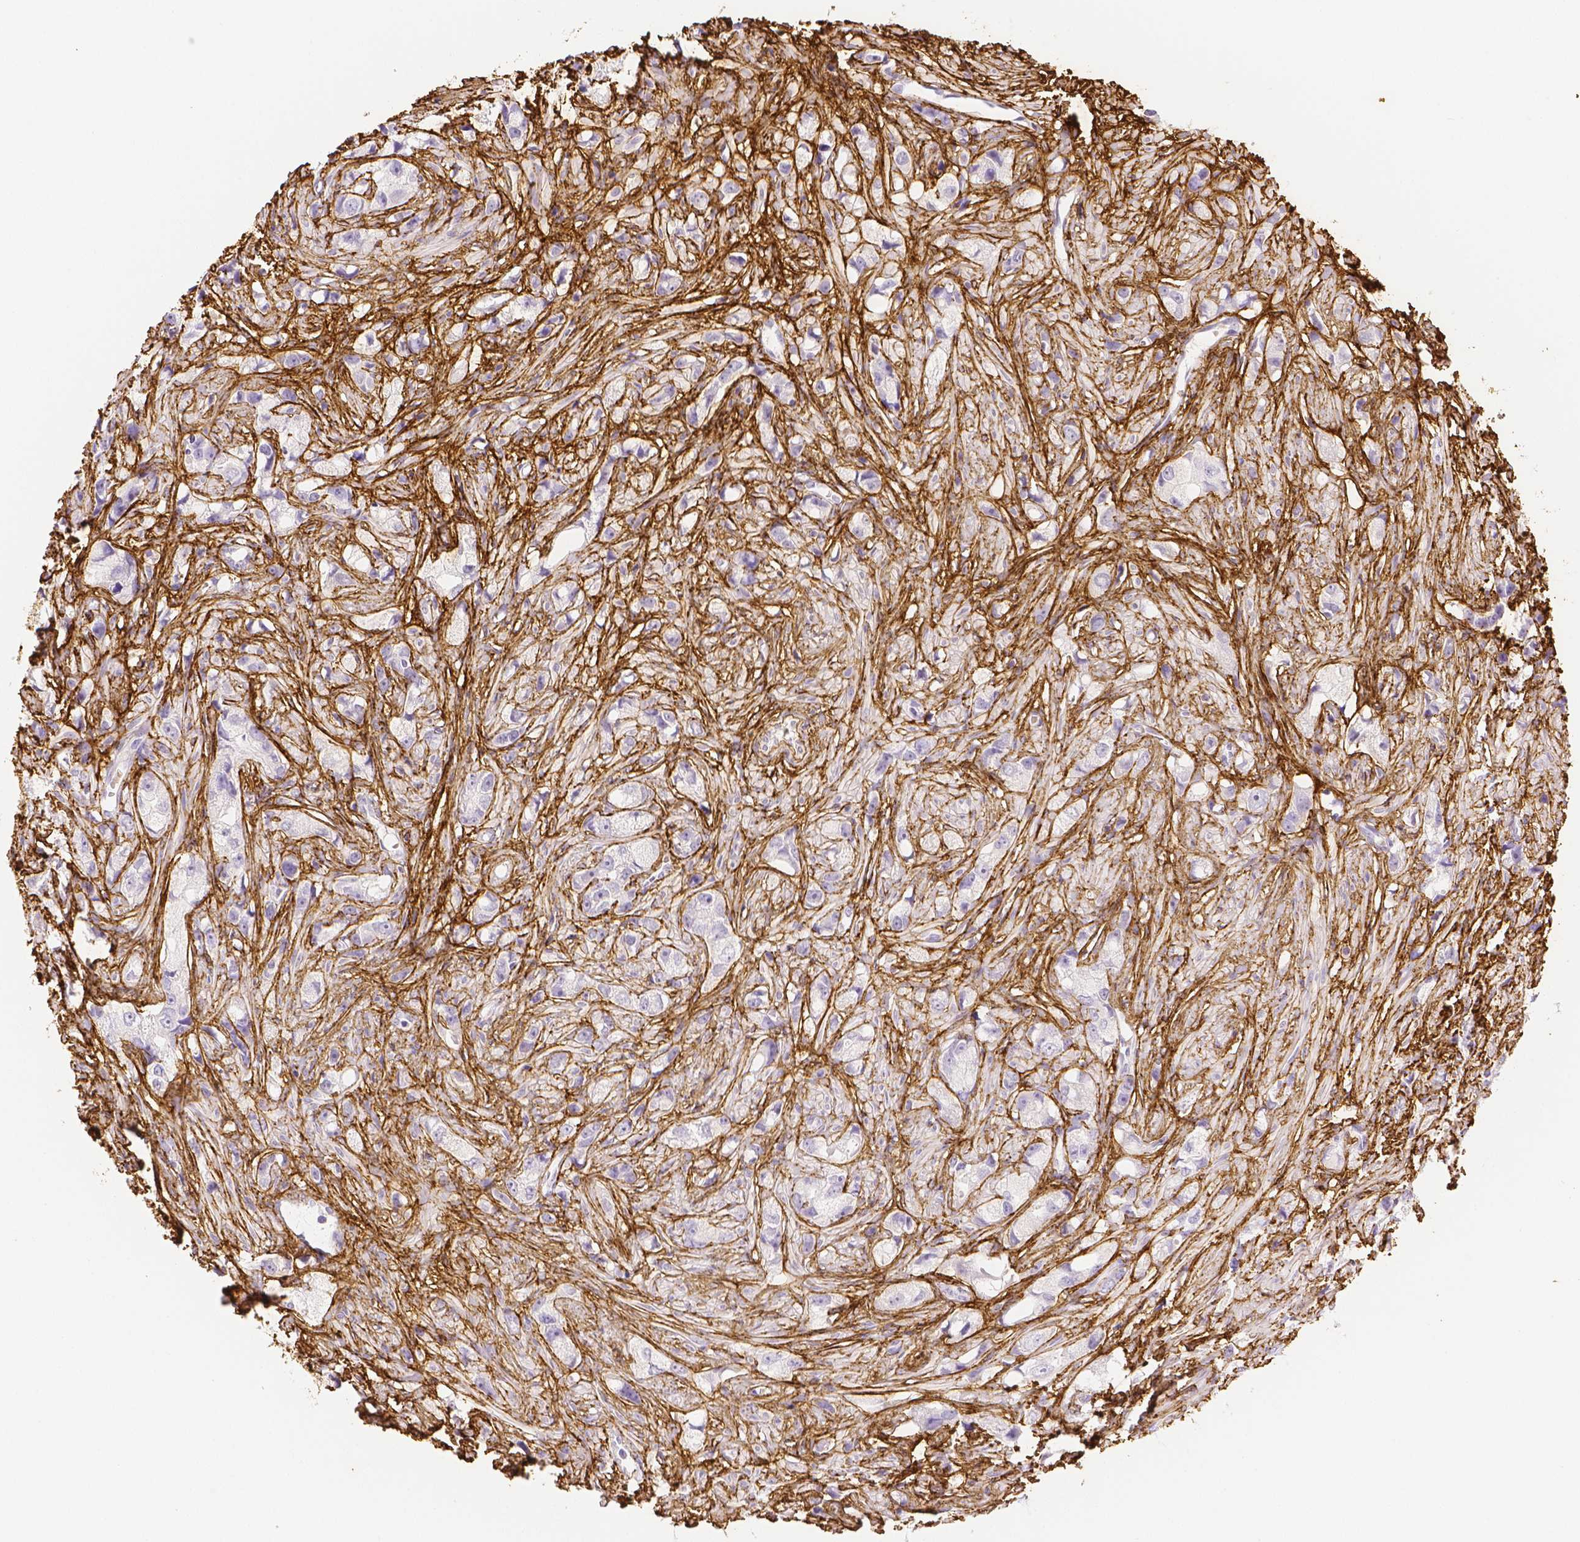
{"staining": {"intensity": "negative", "quantity": "none", "location": "none"}, "tissue": "prostate cancer", "cell_type": "Tumor cells", "image_type": "cancer", "snomed": [{"axis": "morphology", "description": "Adenocarcinoma, High grade"}, {"axis": "topography", "description": "Prostate"}], "caption": "Prostate cancer was stained to show a protein in brown. There is no significant staining in tumor cells.", "gene": "FBN1", "patient": {"sex": "male", "age": 75}}